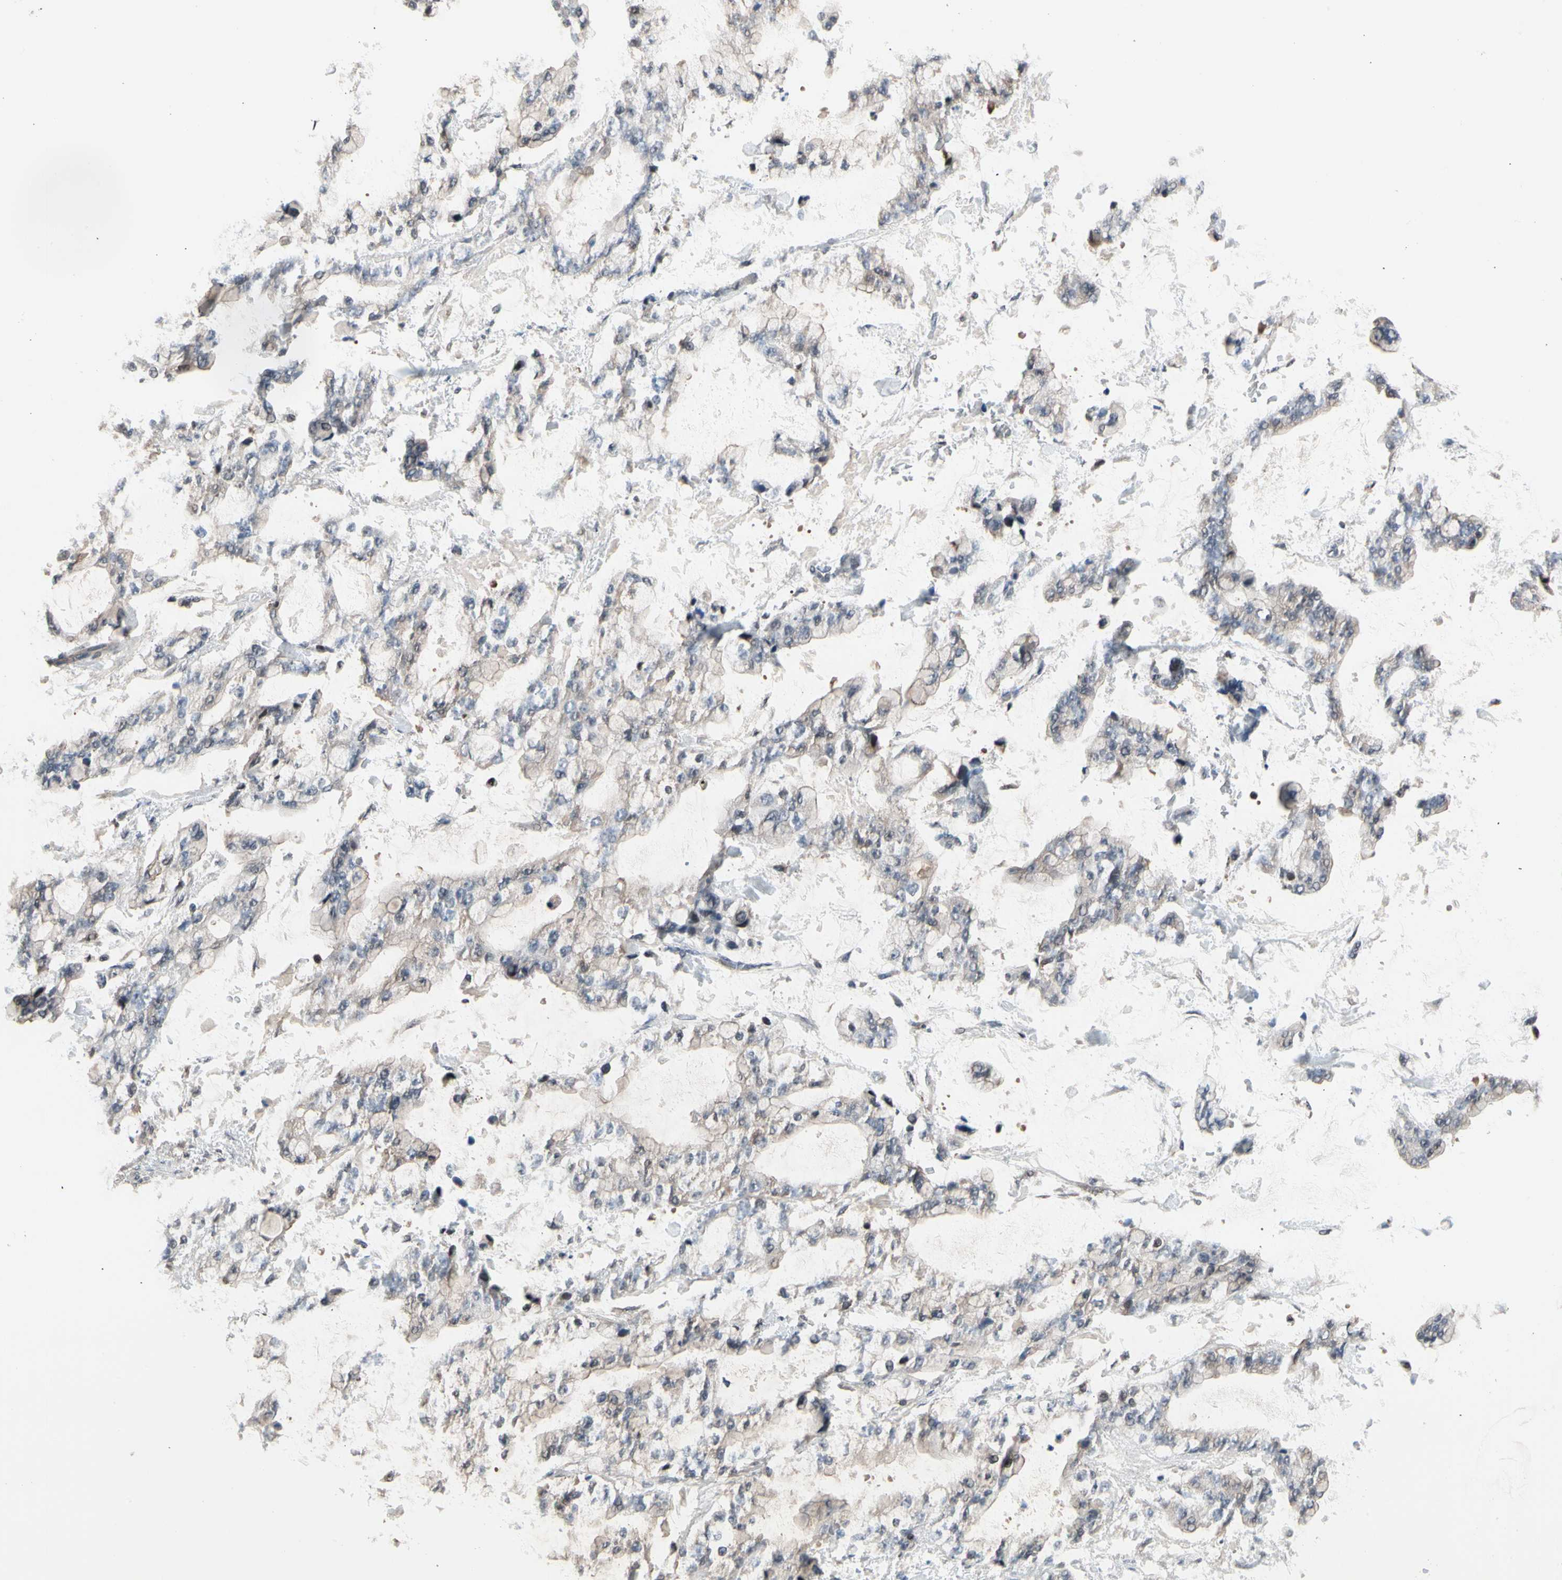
{"staining": {"intensity": "weak", "quantity": "25%-75%", "location": "cytoplasmic/membranous"}, "tissue": "stomach cancer", "cell_type": "Tumor cells", "image_type": "cancer", "snomed": [{"axis": "morphology", "description": "Normal tissue, NOS"}, {"axis": "morphology", "description": "Adenocarcinoma, NOS"}, {"axis": "topography", "description": "Stomach, upper"}, {"axis": "topography", "description": "Stomach"}], "caption": "IHC of stomach cancer demonstrates low levels of weak cytoplasmic/membranous expression in about 25%-75% of tumor cells. (IHC, brightfield microscopy, high magnification).", "gene": "PSMA2", "patient": {"sex": "male", "age": 76}}